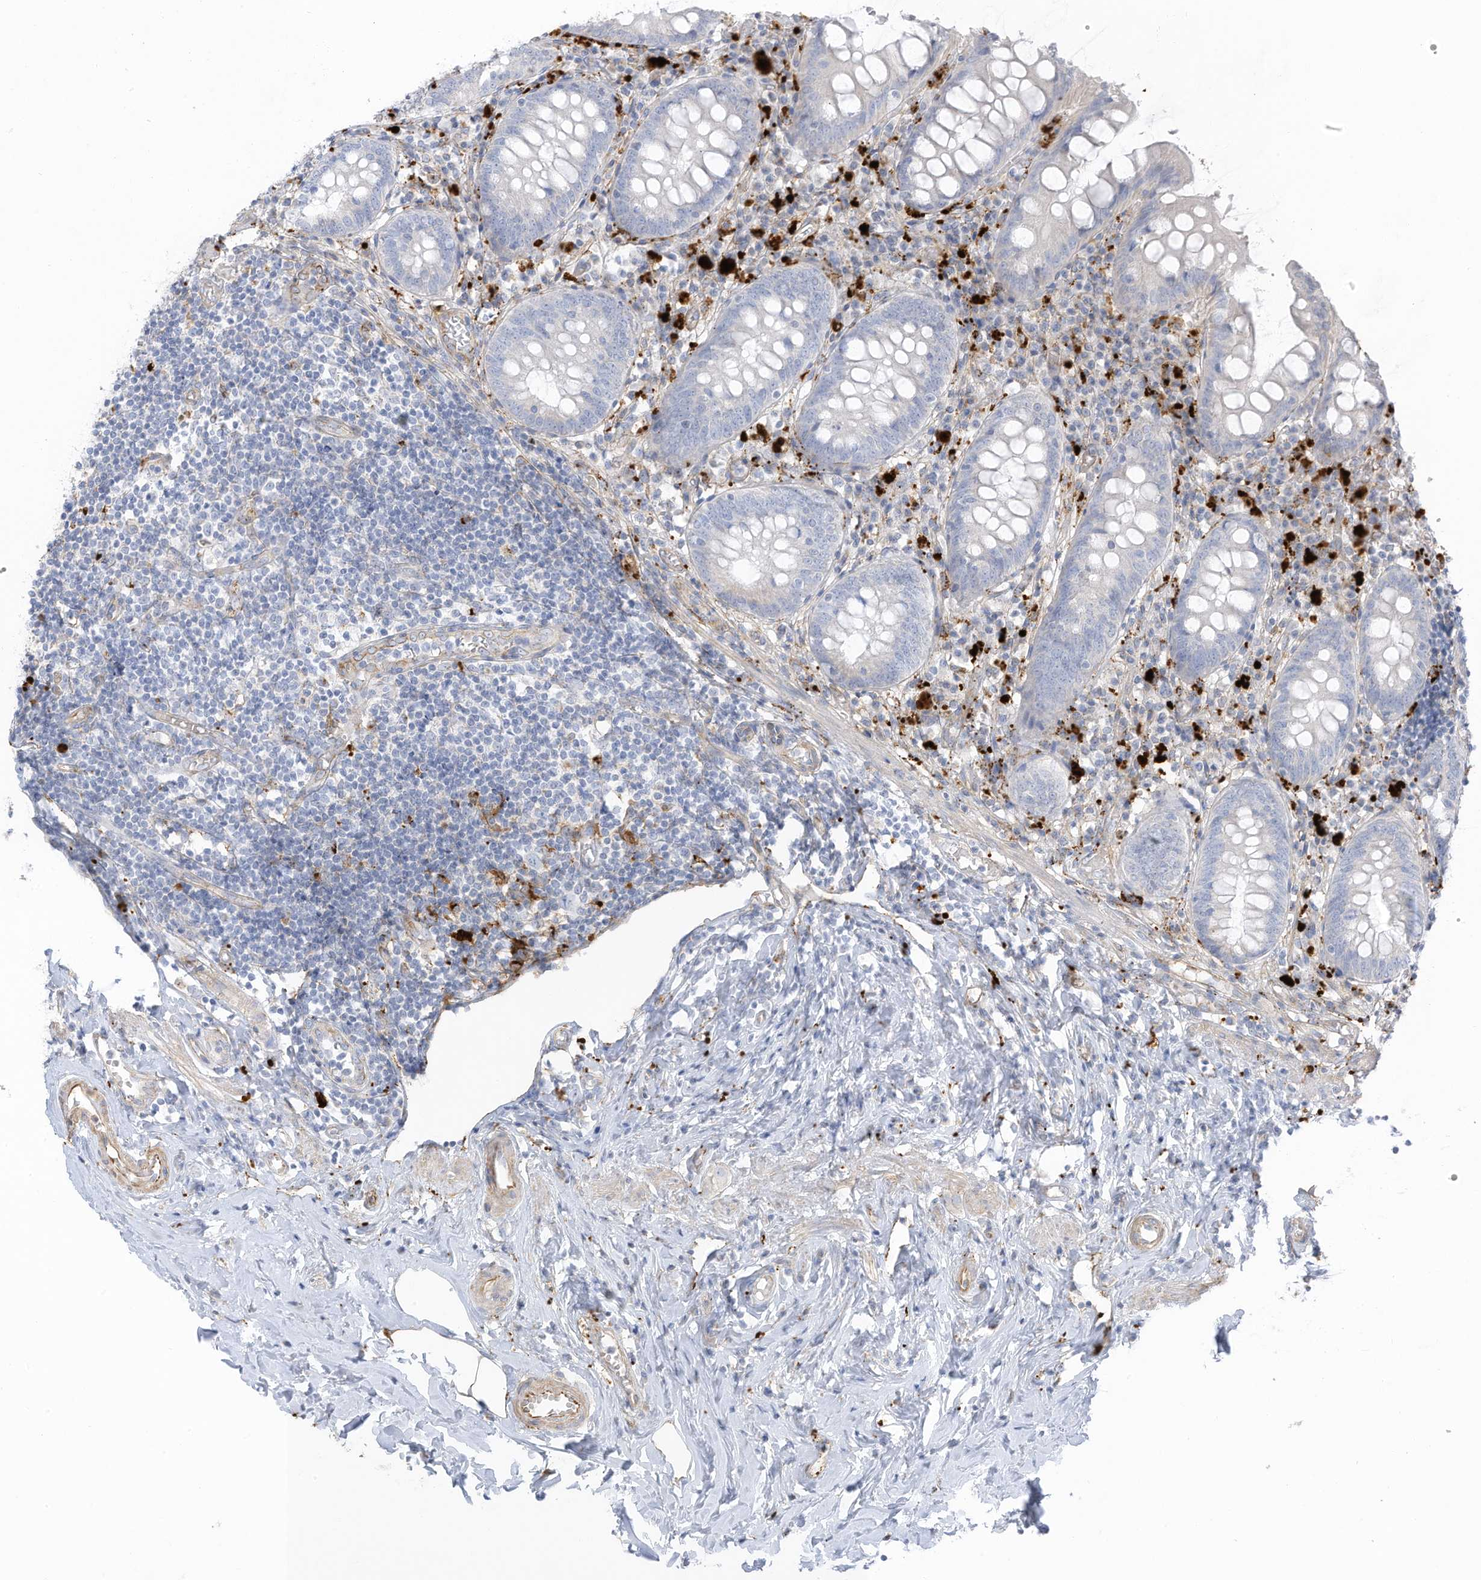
{"staining": {"intensity": "negative", "quantity": "none", "location": "none"}, "tissue": "appendix", "cell_type": "Glandular cells", "image_type": "normal", "snomed": [{"axis": "morphology", "description": "Normal tissue, NOS"}, {"axis": "topography", "description": "Appendix"}], "caption": "Glandular cells are negative for brown protein staining in unremarkable appendix.", "gene": "TAL2", "patient": {"sex": "female", "age": 54}}